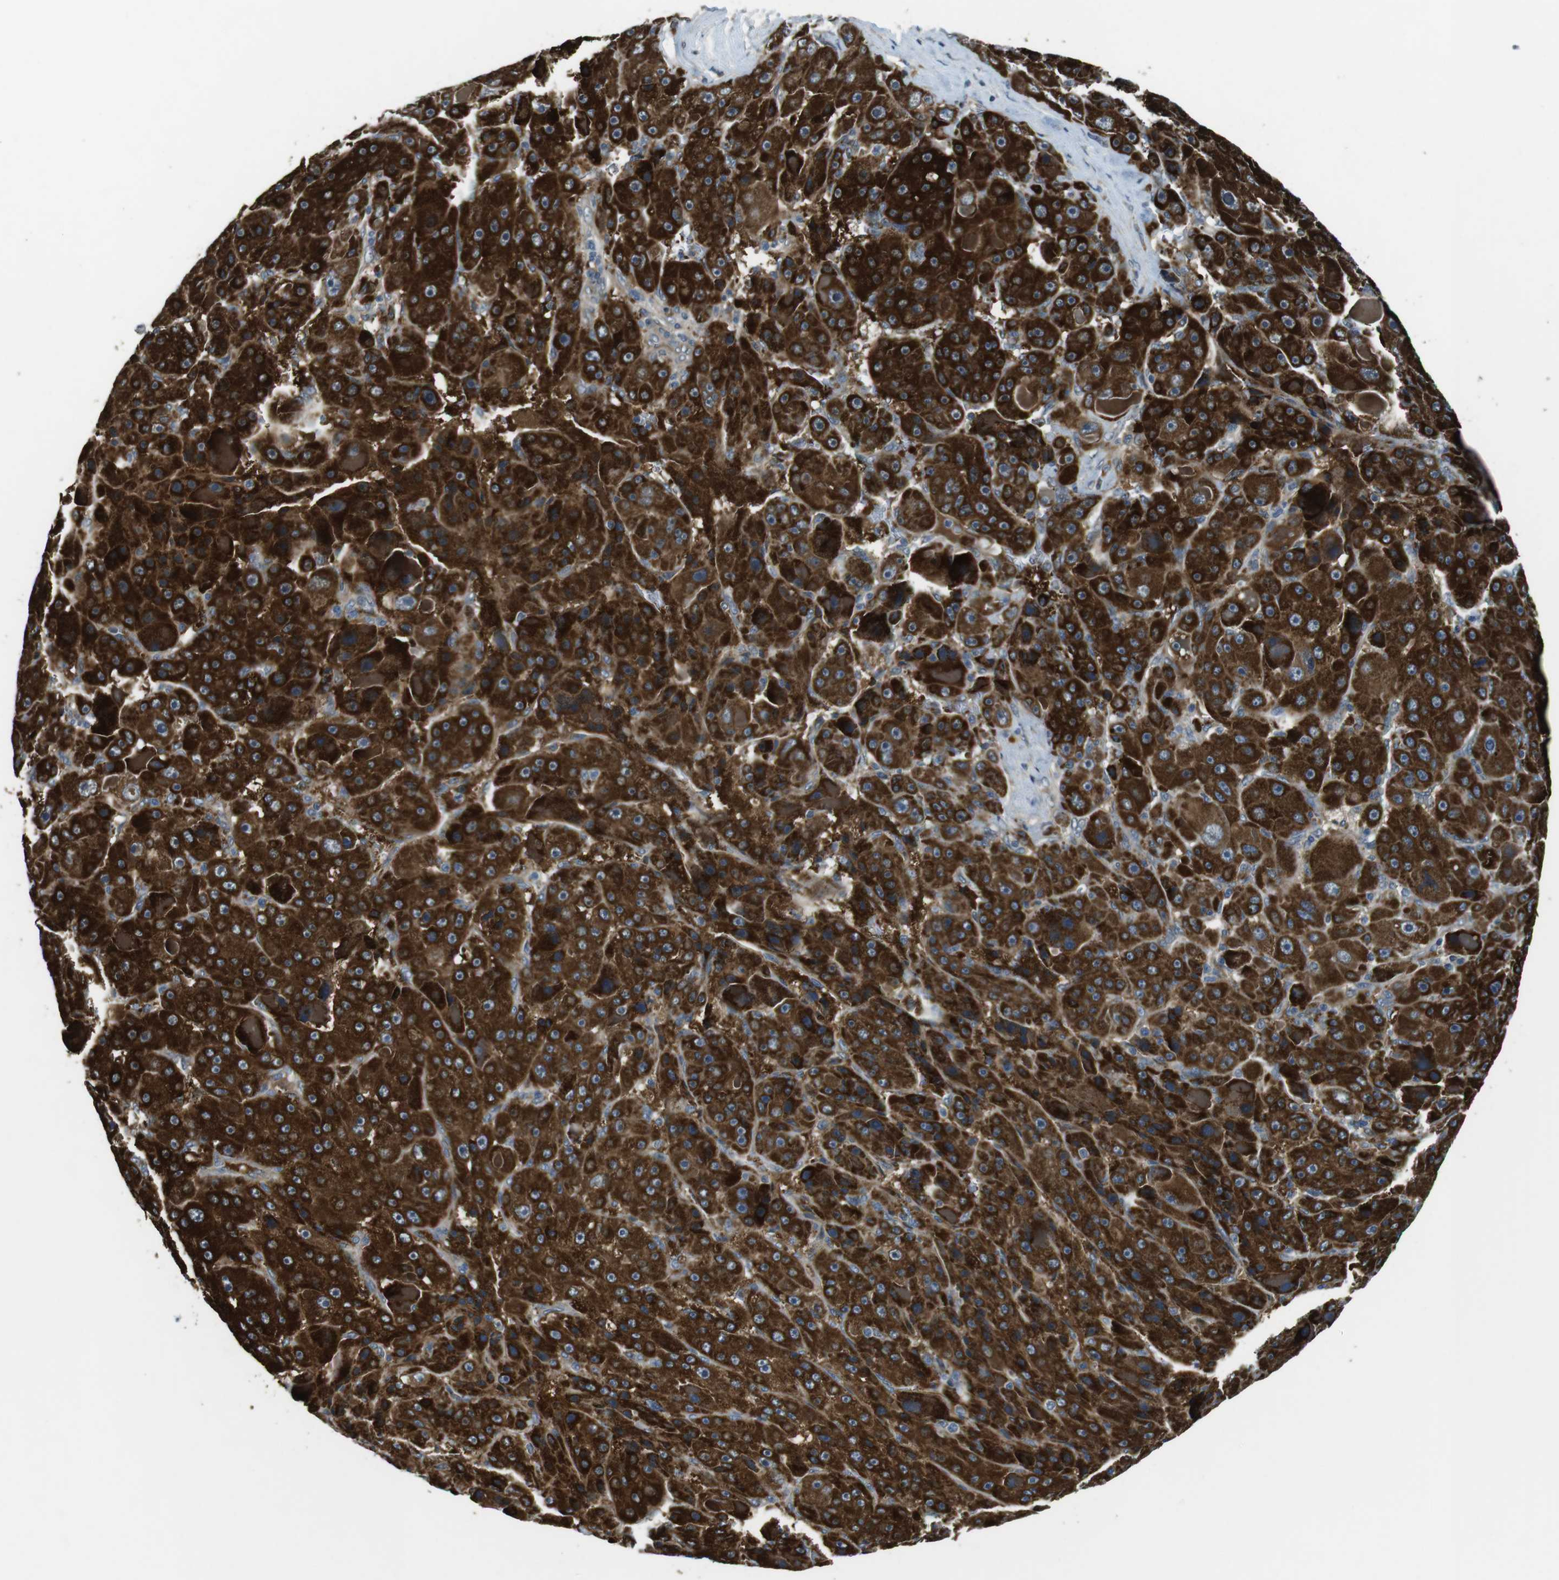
{"staining": {"intensity": "strong", "quantity": ">75%", "location": "cytoplasmic/membranous"}, "tissue": "liver cancer", "cell_type": "Tumor cells", "image_type": "cancer", "snomed": [{"axis": "morphology", "description": "Carcinoma, Hepatocellular, NOS"}, {"axis": "topography", "description": "Liver"}], "caption": "Human liver cancer stained with a protein marker exhibits strong staining in tumor cells.", "gene": "IFFO2", "patient": {"sex": "male", "age": 76}}